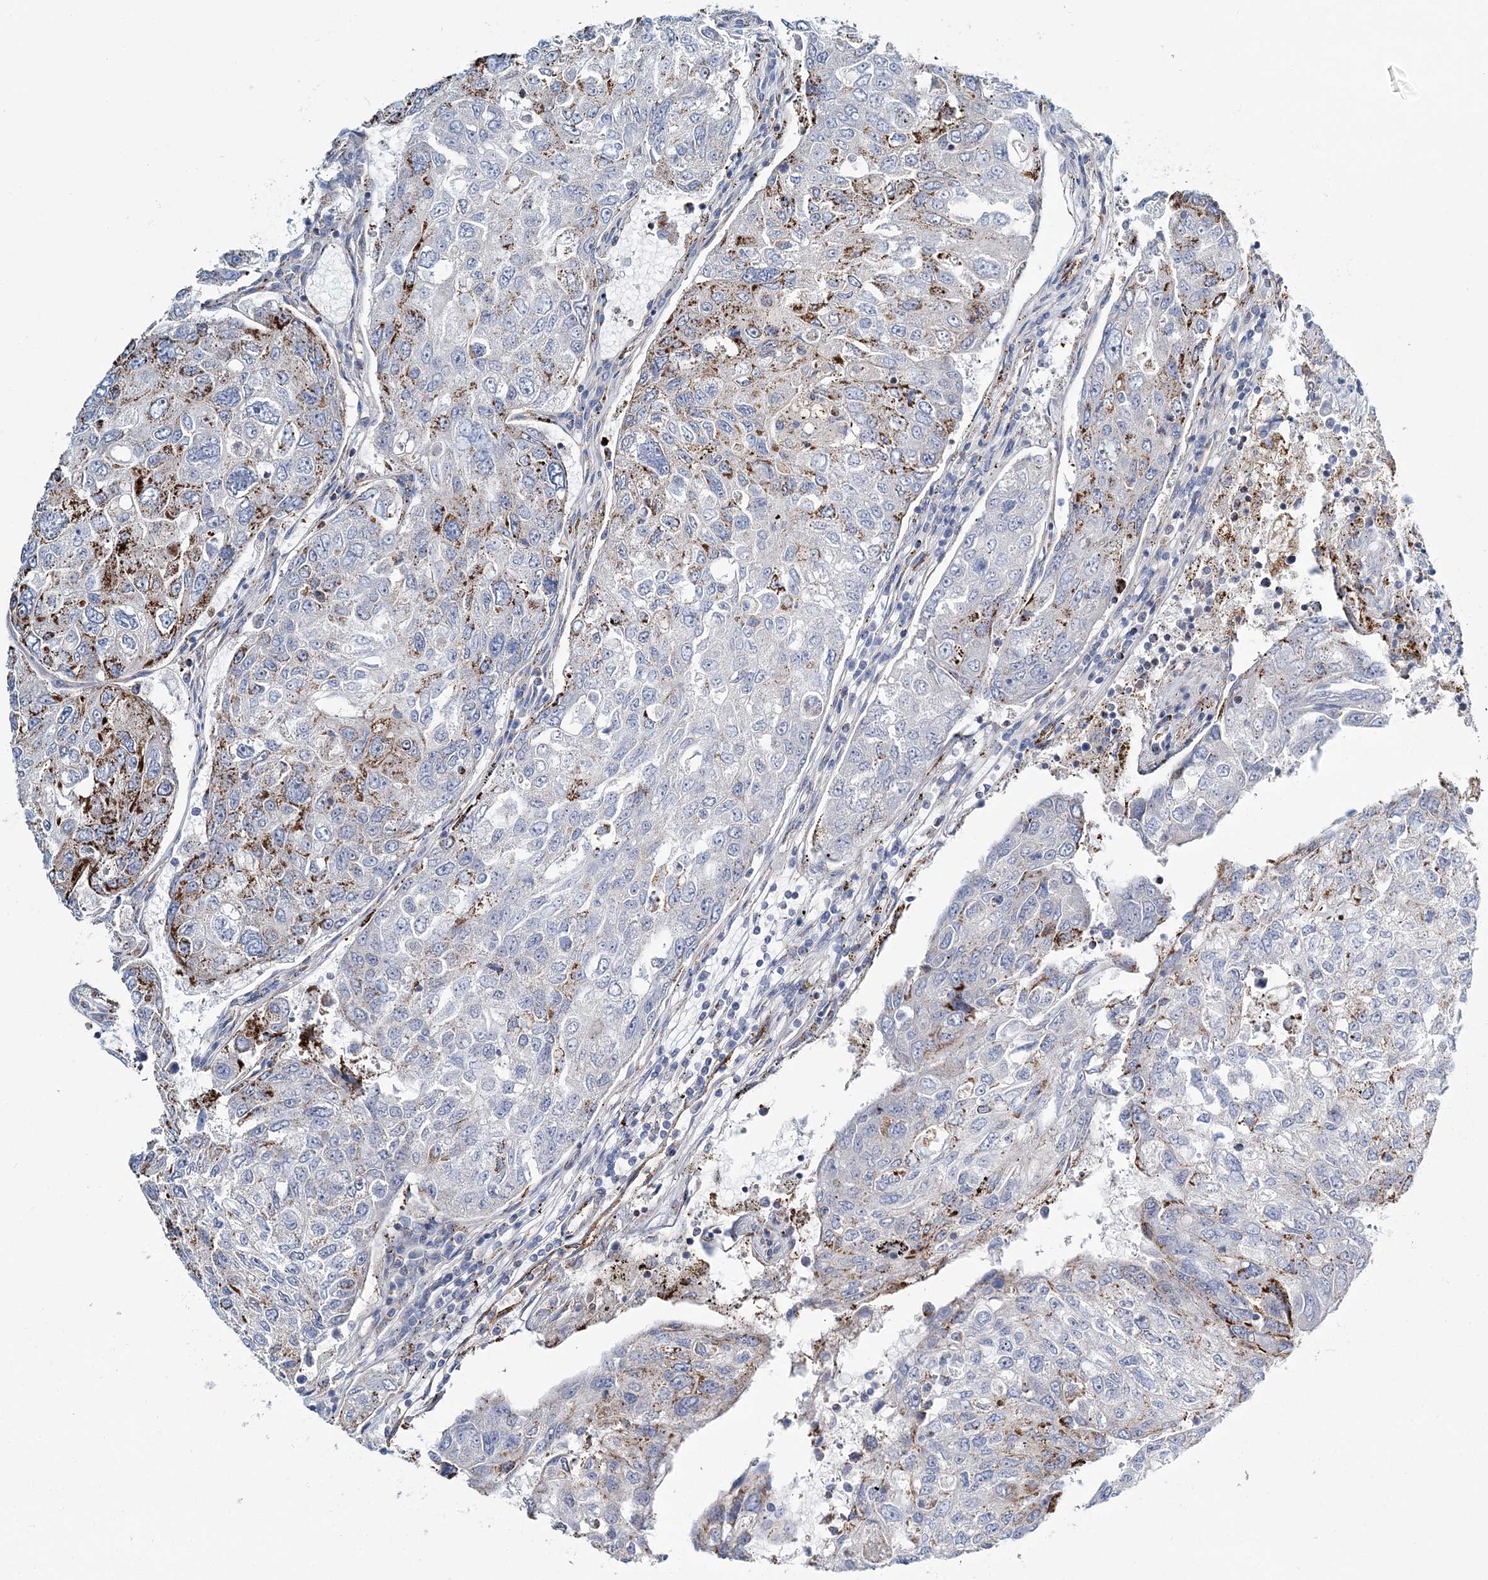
{"staining": {"intensity": "moderate", "quantity": "25%-75%", "location": "cytoplasmic/membranous"}, "tissue": "urothelial cancer", "cell_type": "Tumor cells", "image_type": "cancer", "snomed": [{"axis": "morphology", "description": "Urothelial carcinoma, High grade"}, {"axis": "topography", "description": "Lymph node"}, {"axis": "topography", "description": "Urinary bladder"}], "caption": "IHC staining of high-grade urothelial carcinoma, which exhibits medium levels of moderate cytoplasmic/membranous expression in approximately 25%-75% of tumor cells indicating moderate cytoplasmic/membranous protein expression. The staining was performed using DAB (3,3'-diaminobenzidine) (brown) for protein detection and nuclei were counterstained in hematoxylin (blue).", "gene": "ARHGAP6", "patient": {"sex": "male", "age": 51}}